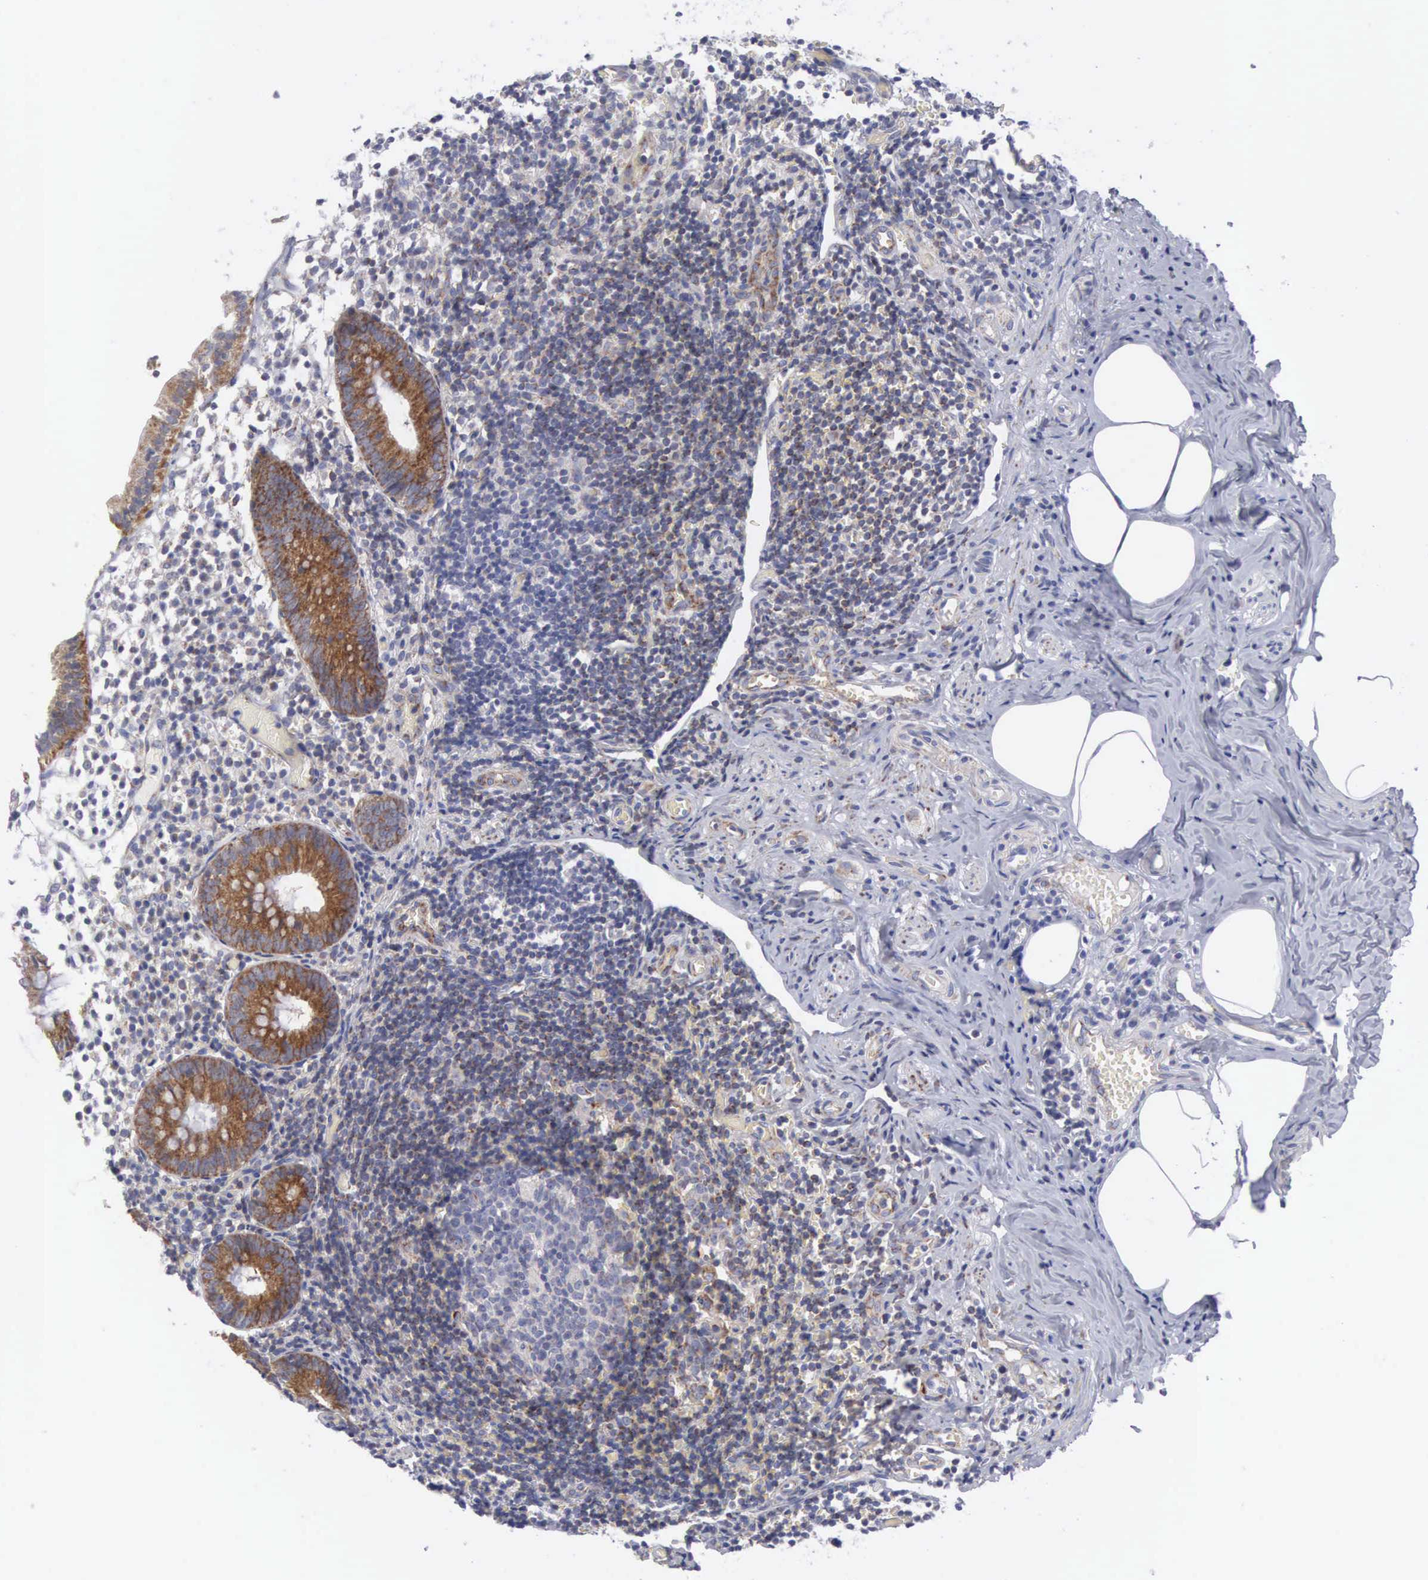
{"staining": {"intensity": "strong", "quantity": ">75%", "location": "cytoplasmic/membranous"}, "tissue": "appendix", "cell_type": "Glandular cells", "image_type": "normal", "snomed": [{"axis": "morphology", "description": "Normal tissue, NOS"}, {"axis": "topography", "description": "Appendix"}], "caption": "A histopathology image of human appendix stained for a protein displays strong cytoplasmic/membranous brown staining in glandular cells.", "gene": "APOOL", "patient": {"sex": "male", "age": 25}}